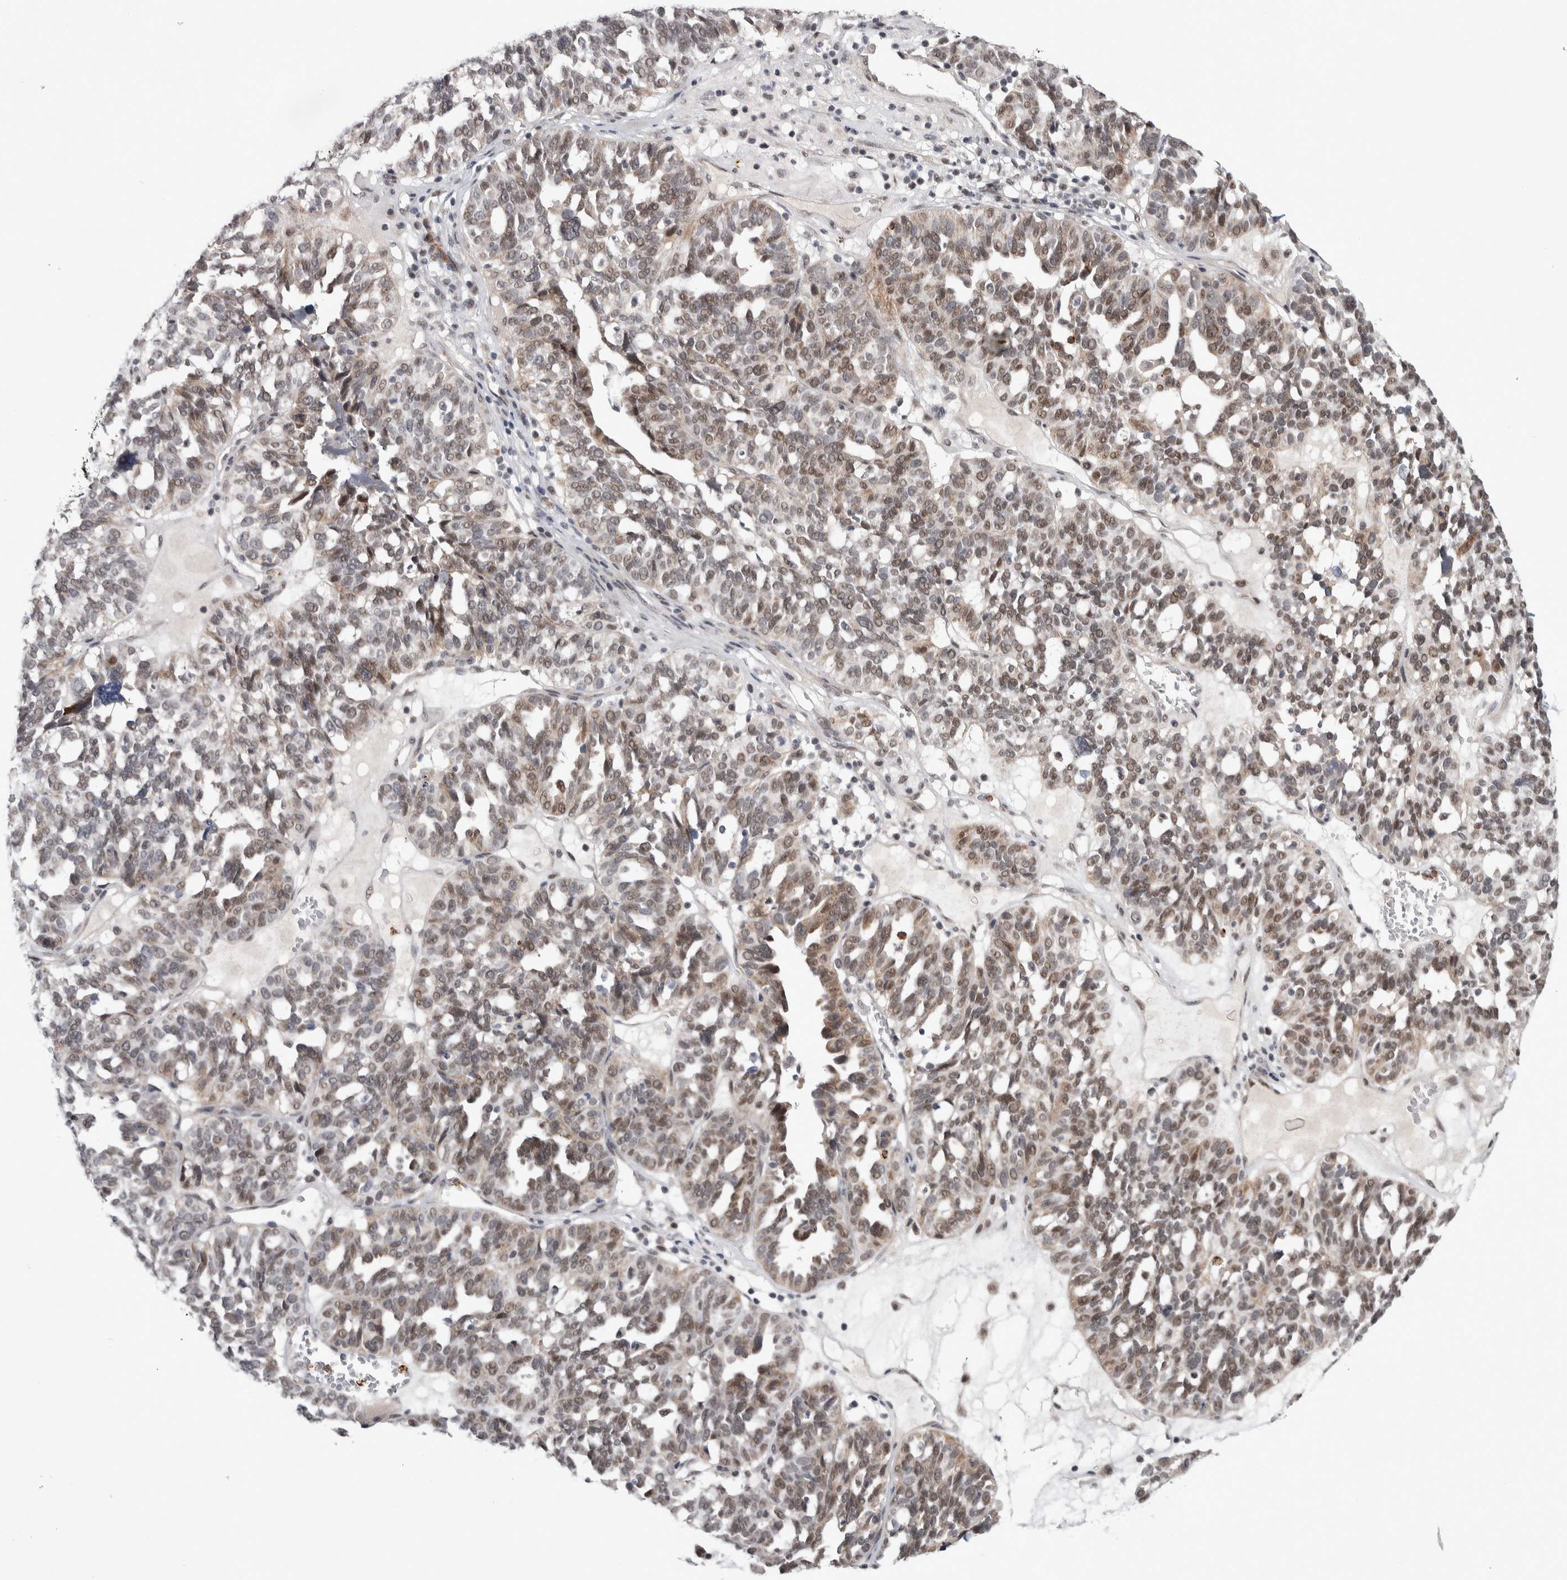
{"staining": {"intensity": "moderate", "quantity": "25%-75%", "location": "nuclear"}, "tissue": "ovarian cancer", "cell_type": "Tumor cells", "image_type": "cancer", "snomed": [{"axis": "morphology", "description": "Cystadenocarcinoma, serous, NOS"}, {"axis": "topography", "description": "Ovary"}], "caption": "Immunohistochemistry (DAB) staining of human serous cystadenocarcinoma (ovarian) demonstrates moderate nuclear protein expression in approximately 25%-75% of tumor cells.", "gene": "ASPN", "patient": {"sex": "female", "age": 59}}